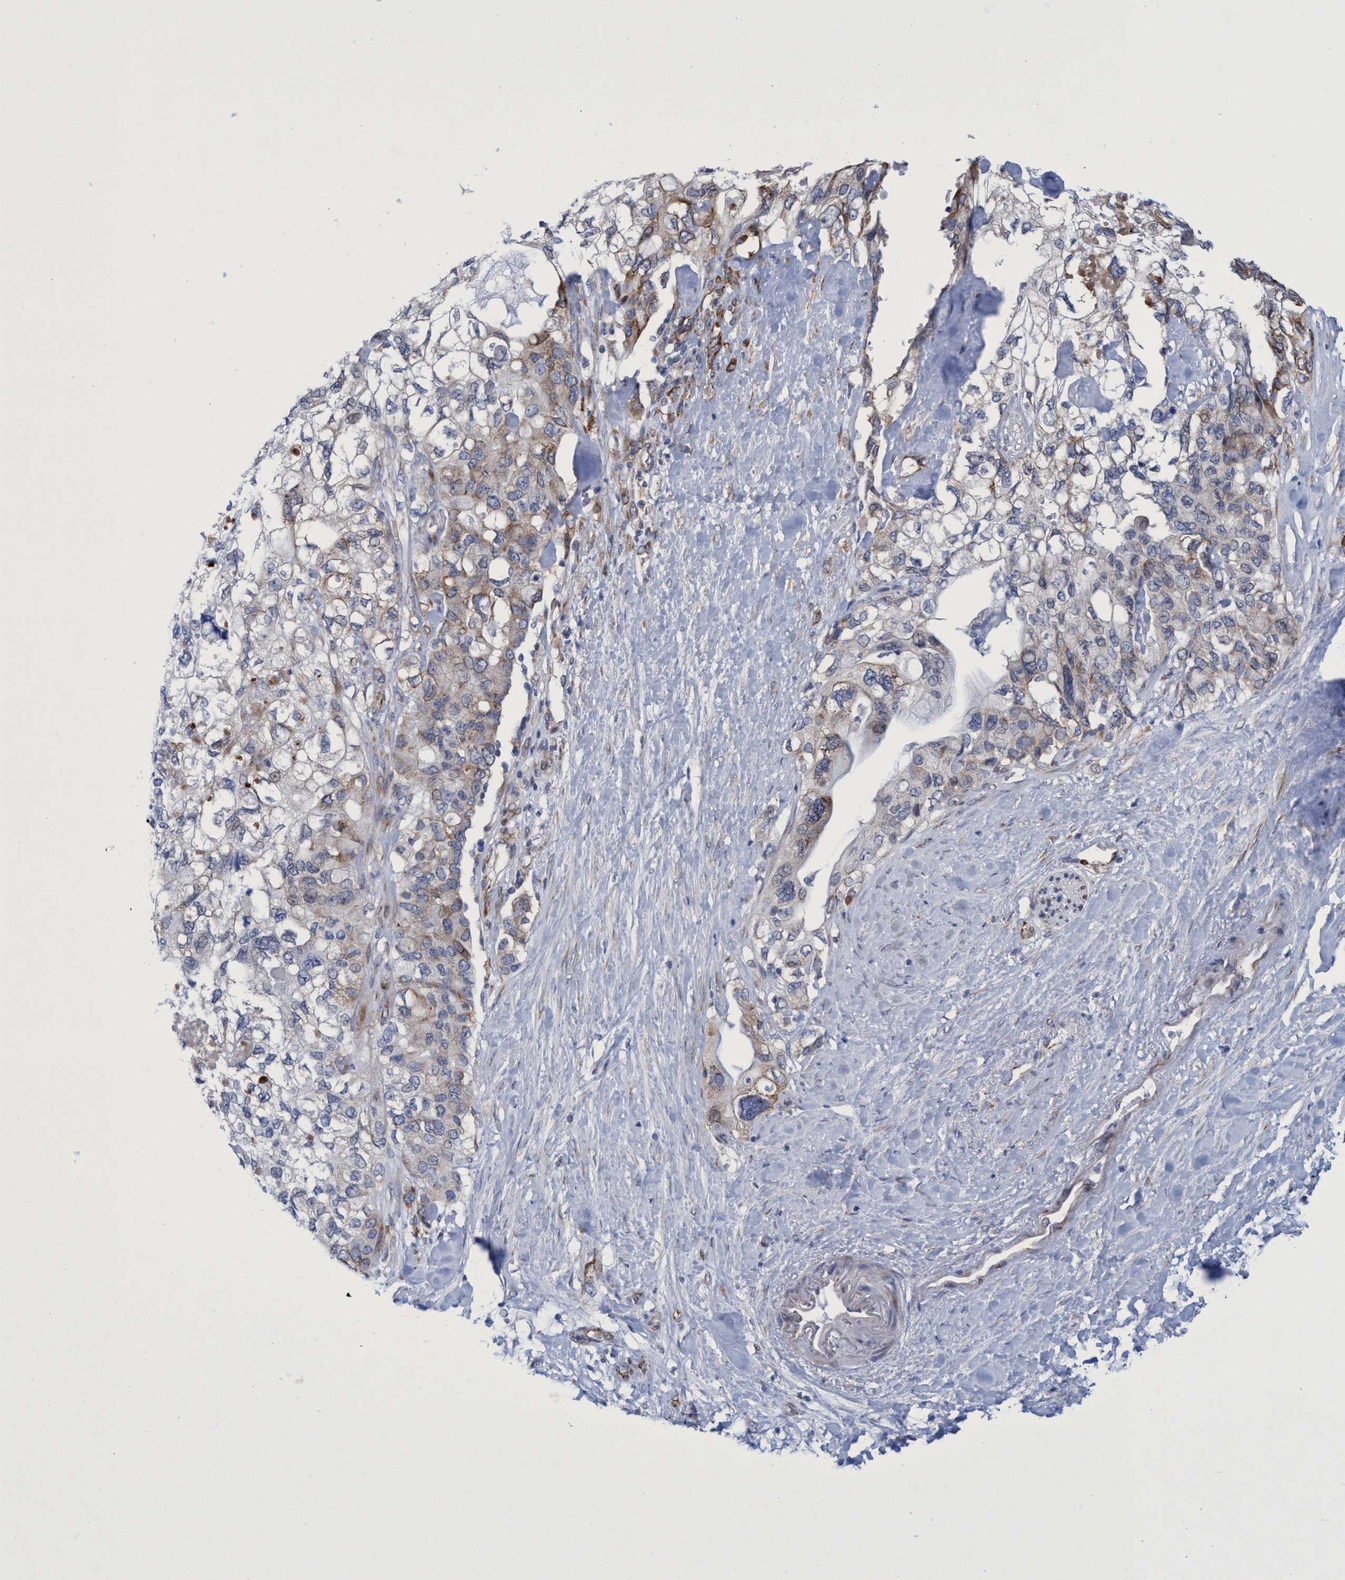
{"staining": {"intensity": "moderate", "quantity": "25%-75%", "location": "cytoplasmic/membranous"}, "tissue": "pancreatic cancer", "cell_type": "Tumor cells", "image_type": "cancer", "snomed": [{"axis": "morphology", "description": "Adenocarcinoma, NOS"}, {"axis": "topography", "description": "Pancreas"}], "caption": "Pancreatic cancer stained for a protein displays moderate cytoplasmic/membranous positivity in tumor cells. (Stains: DAB (3,3'-diaminobenzidine) in brown, nuclei in blue, Microscopy: brightfield microscopy at high magnification).", "gene": "R3HCC1", "patient": {"sex": "female", "age": 56}}